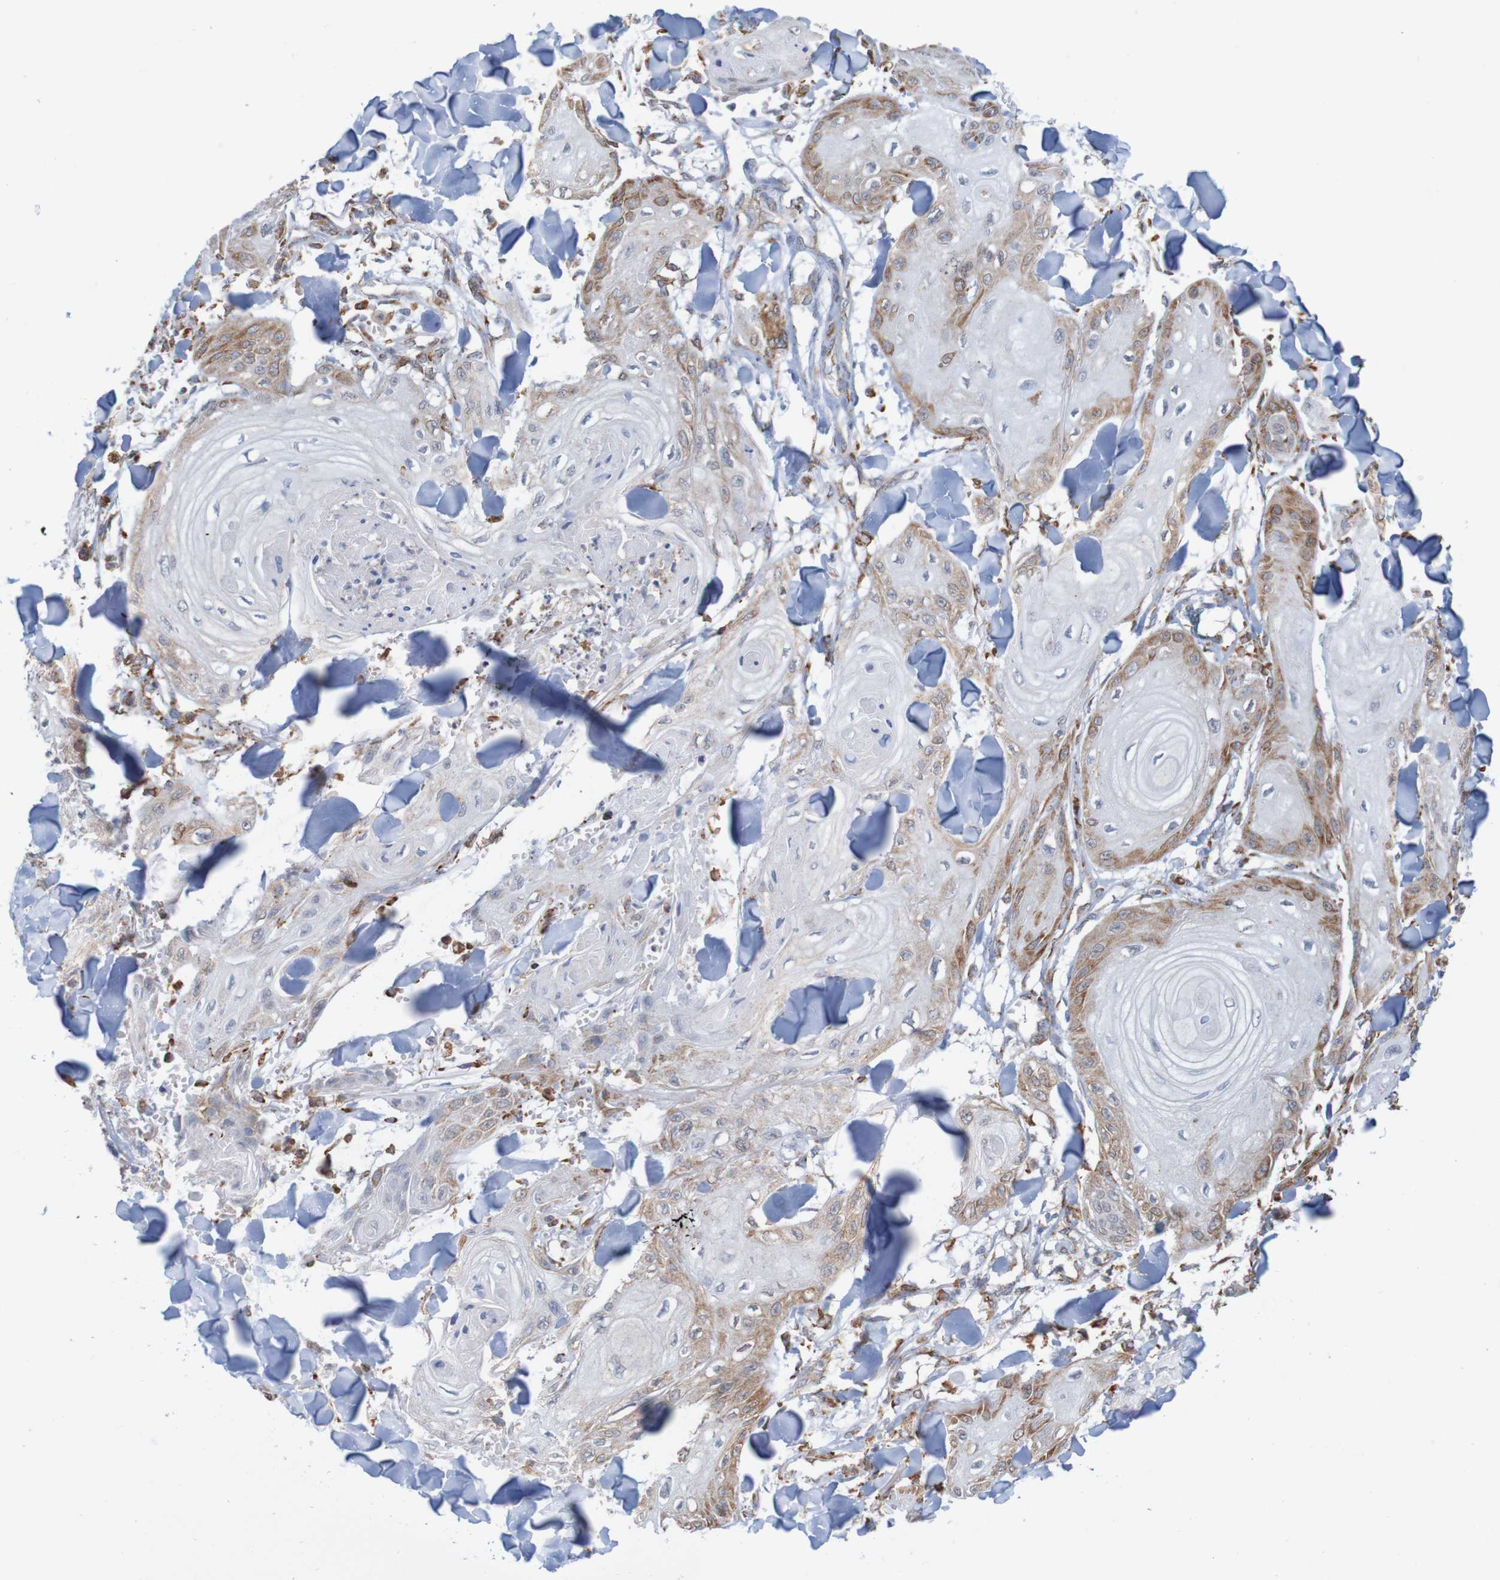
{"staining": {"intensity": "moderate", "quantity": "<25%", "location": "cytoplasmic/membranous"}, "tissue": "skin cancer", "cell_type": "Tumor cells", "image_type": "cancer", "snomed": [{"axis": "morphology", "description": "Squamous cell carcinoma, NOS"}, {"axis": "topography", "description": "Skin"}], "caption": "An IHC image of tumor tissue is shown. Protein staining in brown highlights moderate cytoplasmic/membranous positivity in squamous cell carcinoma (skin) within tumor cells.", "gene": "PDIA3", "patient": {"sex": "male", "age": 74}}